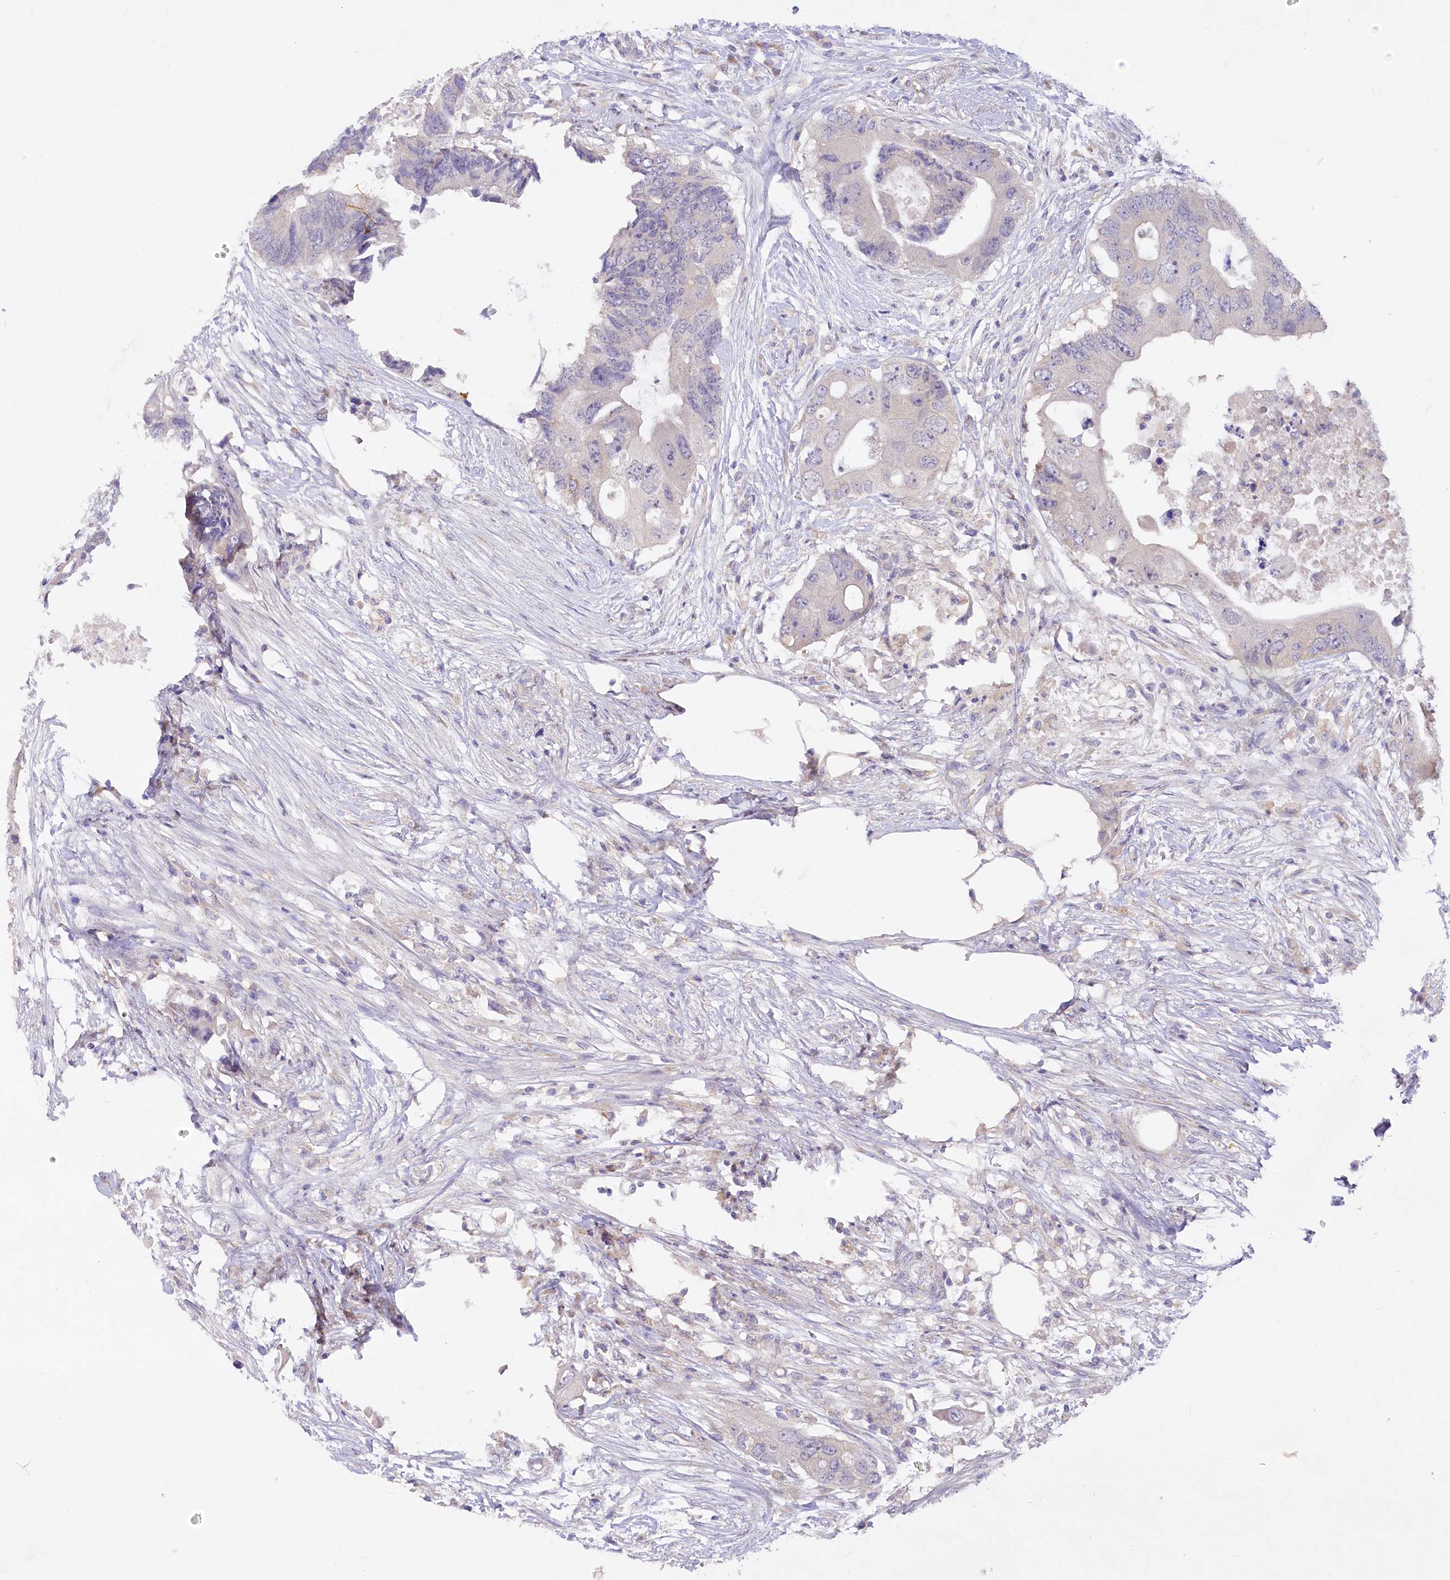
{"staining": {"intensity": "negative", "quantity": "none", "location": "none"}, "tissue": "colorectal cancer", "cell_type": "Tumor cells", "image_type": "cancer", "snomed": [{"axis": "morphology", "description": "Adenocarcinoma, NOS"}, {"axis": "topography", "description": "Colon"}], "caption": "Colorectal cancer (adenocarcinoma) was stained to show a protein in brown. There is no significant staining in tumor cells.", "gene": "EFHC2", "patient": {"sex": "male", "age": 71}}